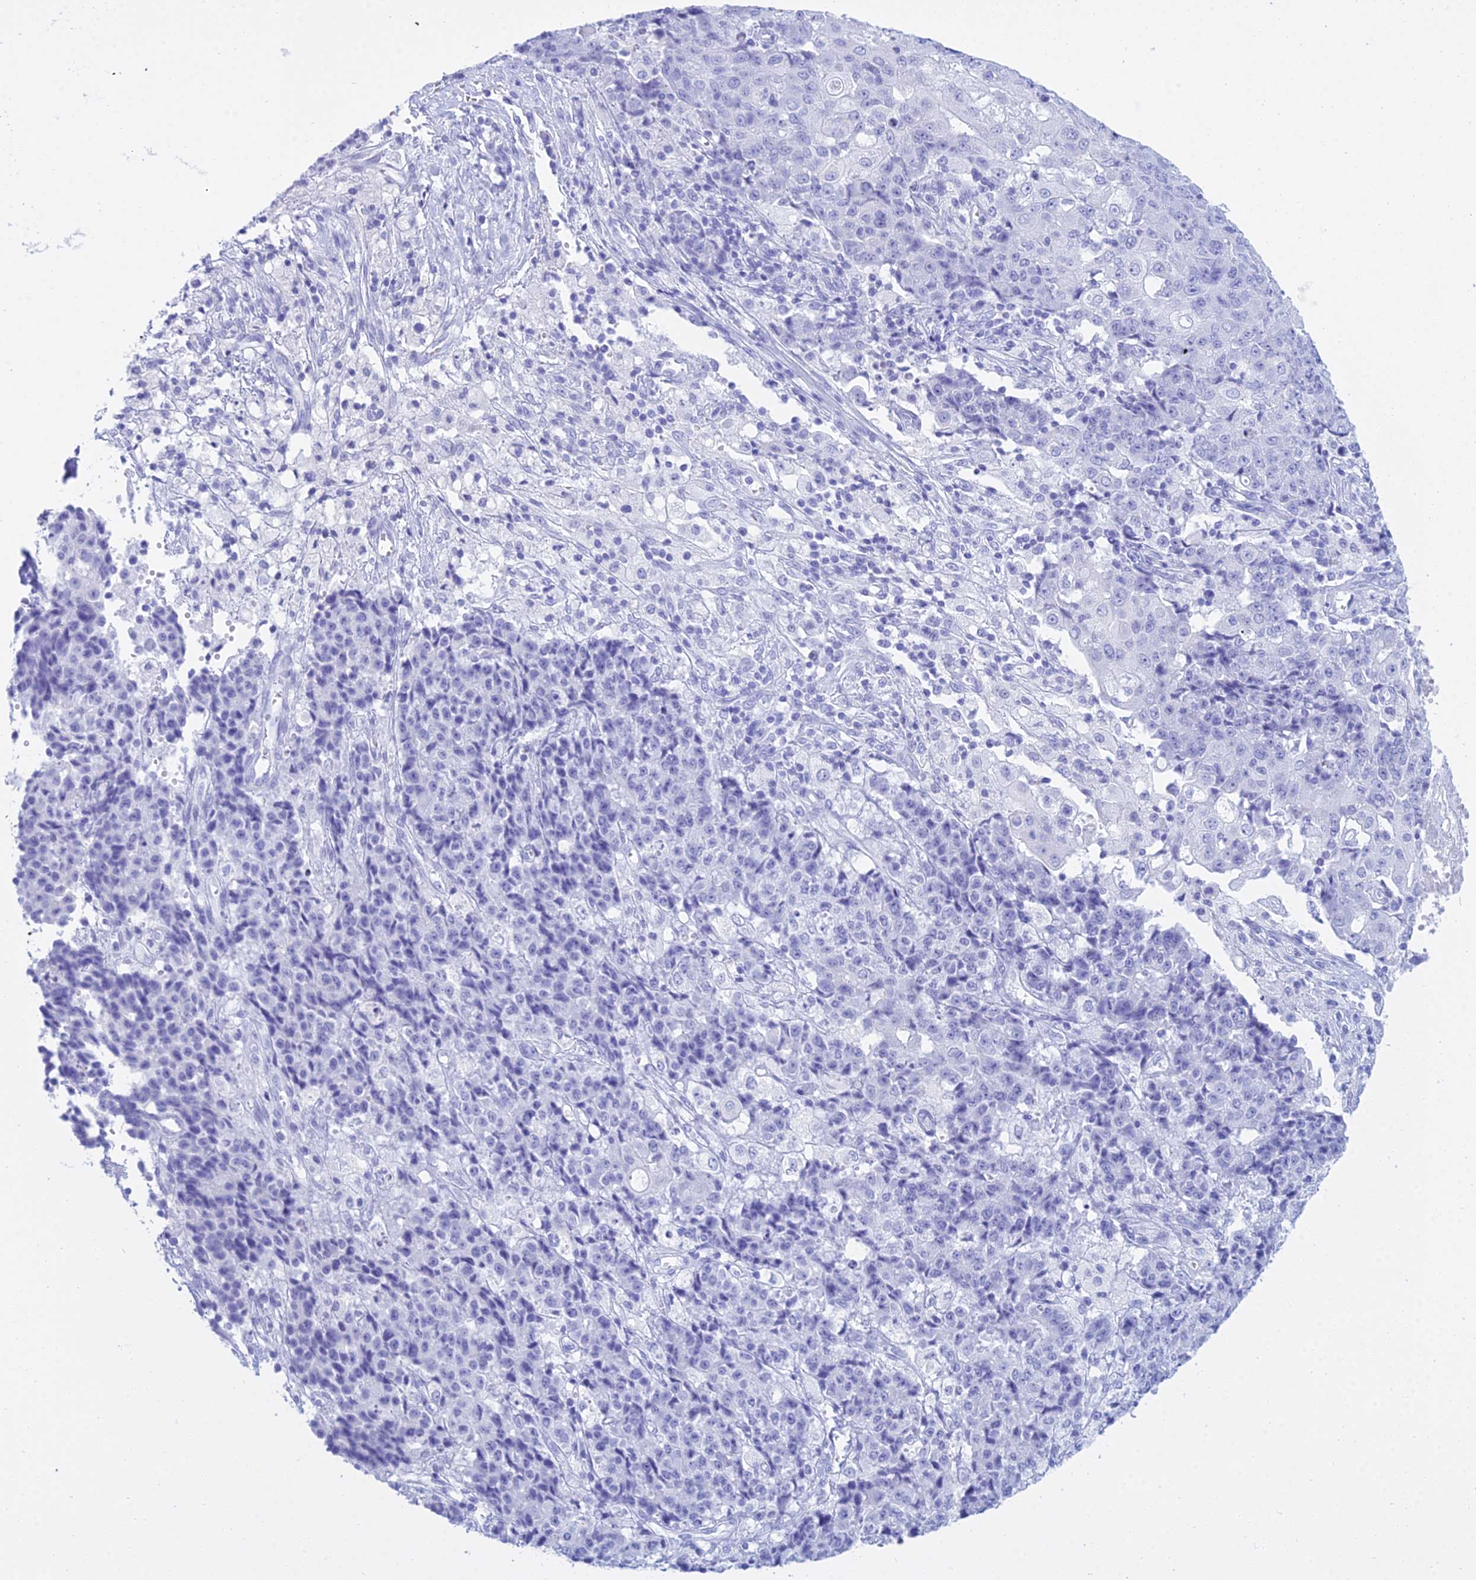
{"staining": {"intensity": "negative", "quantity": "none", "location": "none"}, "tissue": "ovarian cancer", "cell_type": "Tumor cells", "image_type": "cancer", "snomed": [{"axis": "morphology", "description": "Carcinoma, endometroid"}, {"axis": "topography", "description": "Ovary"}], "caption": "The immunohistochemistry image has no significant staining in tumor cells of endometroid carcinoma (ovarian) tissue.", "gene": "PATE4", "patient": {"sex": "female", "age": 42}}